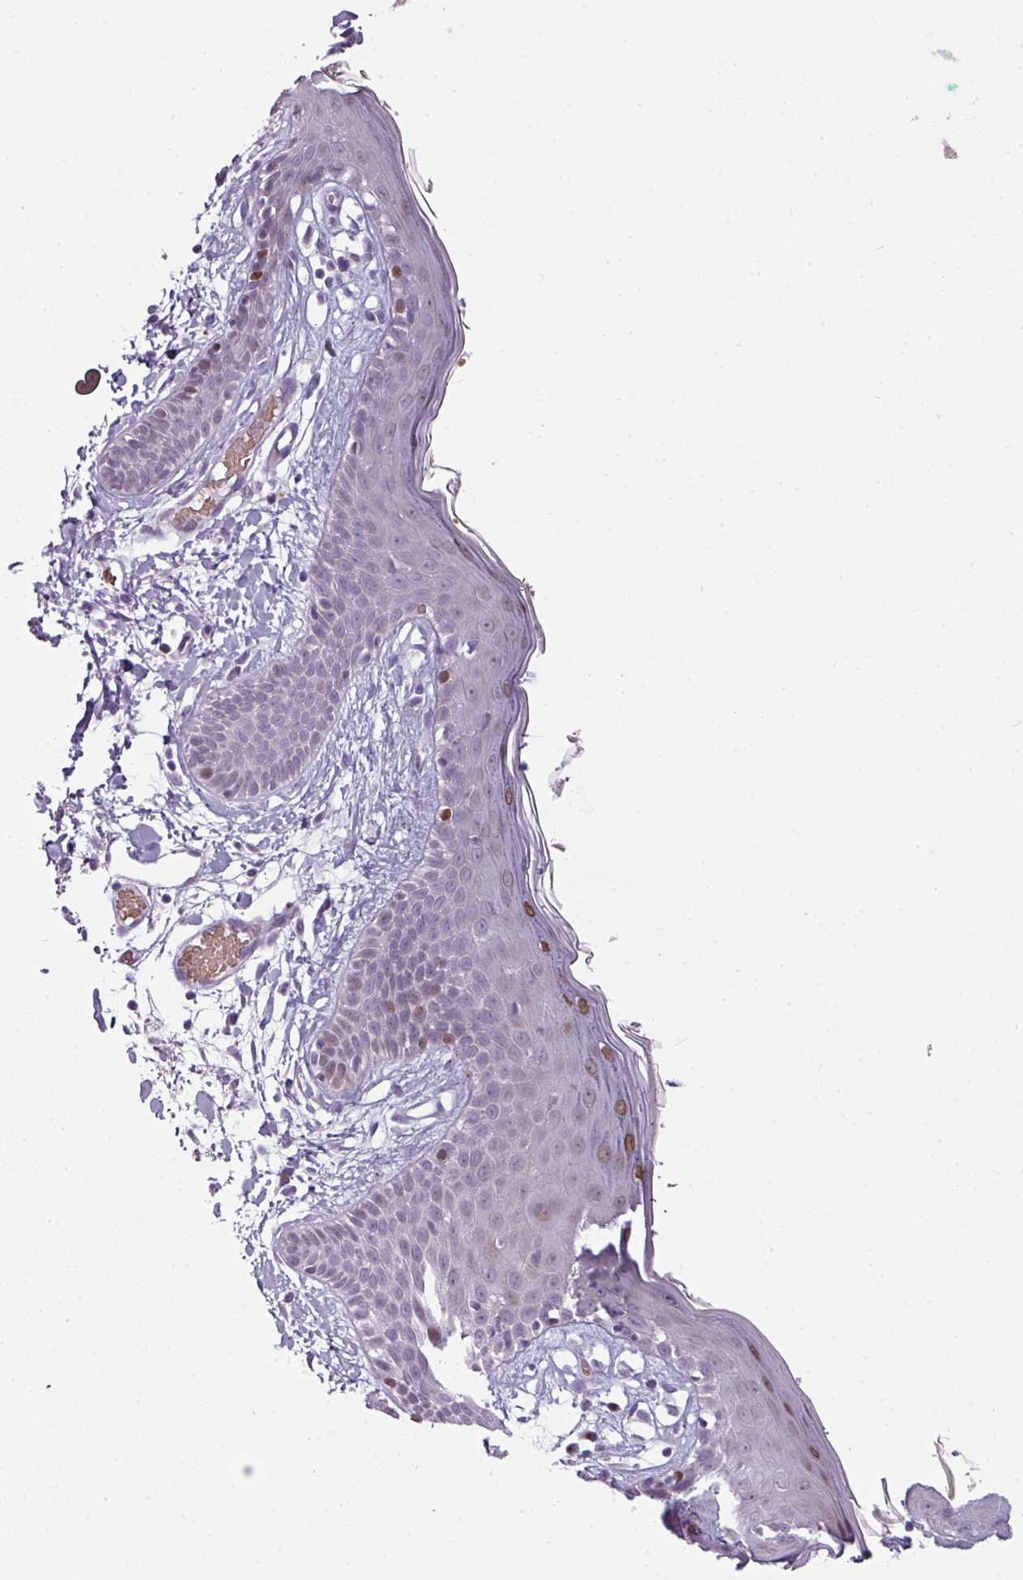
{"staining": {"intensity": "negative", "quantity": "none", "location": "none"}, "tissue": "skin", "cell_type": "Fibroblasts", "image_type": "normal", "snomed": [{"axis": "morphology", "description": "Normal tissue, NOS"}, {"axis": "topography", "description": "Skin"}], "caption": "This is a micrograph of immunohistochemistry (IHC) staining of benign skin, which shows no expression in fibroblasts. (DAB immunohistochemistry visualized using brightfield microscopy, high magnification).", "gene": "SYT8", "patient": {"sex": "male", "age": 79}}